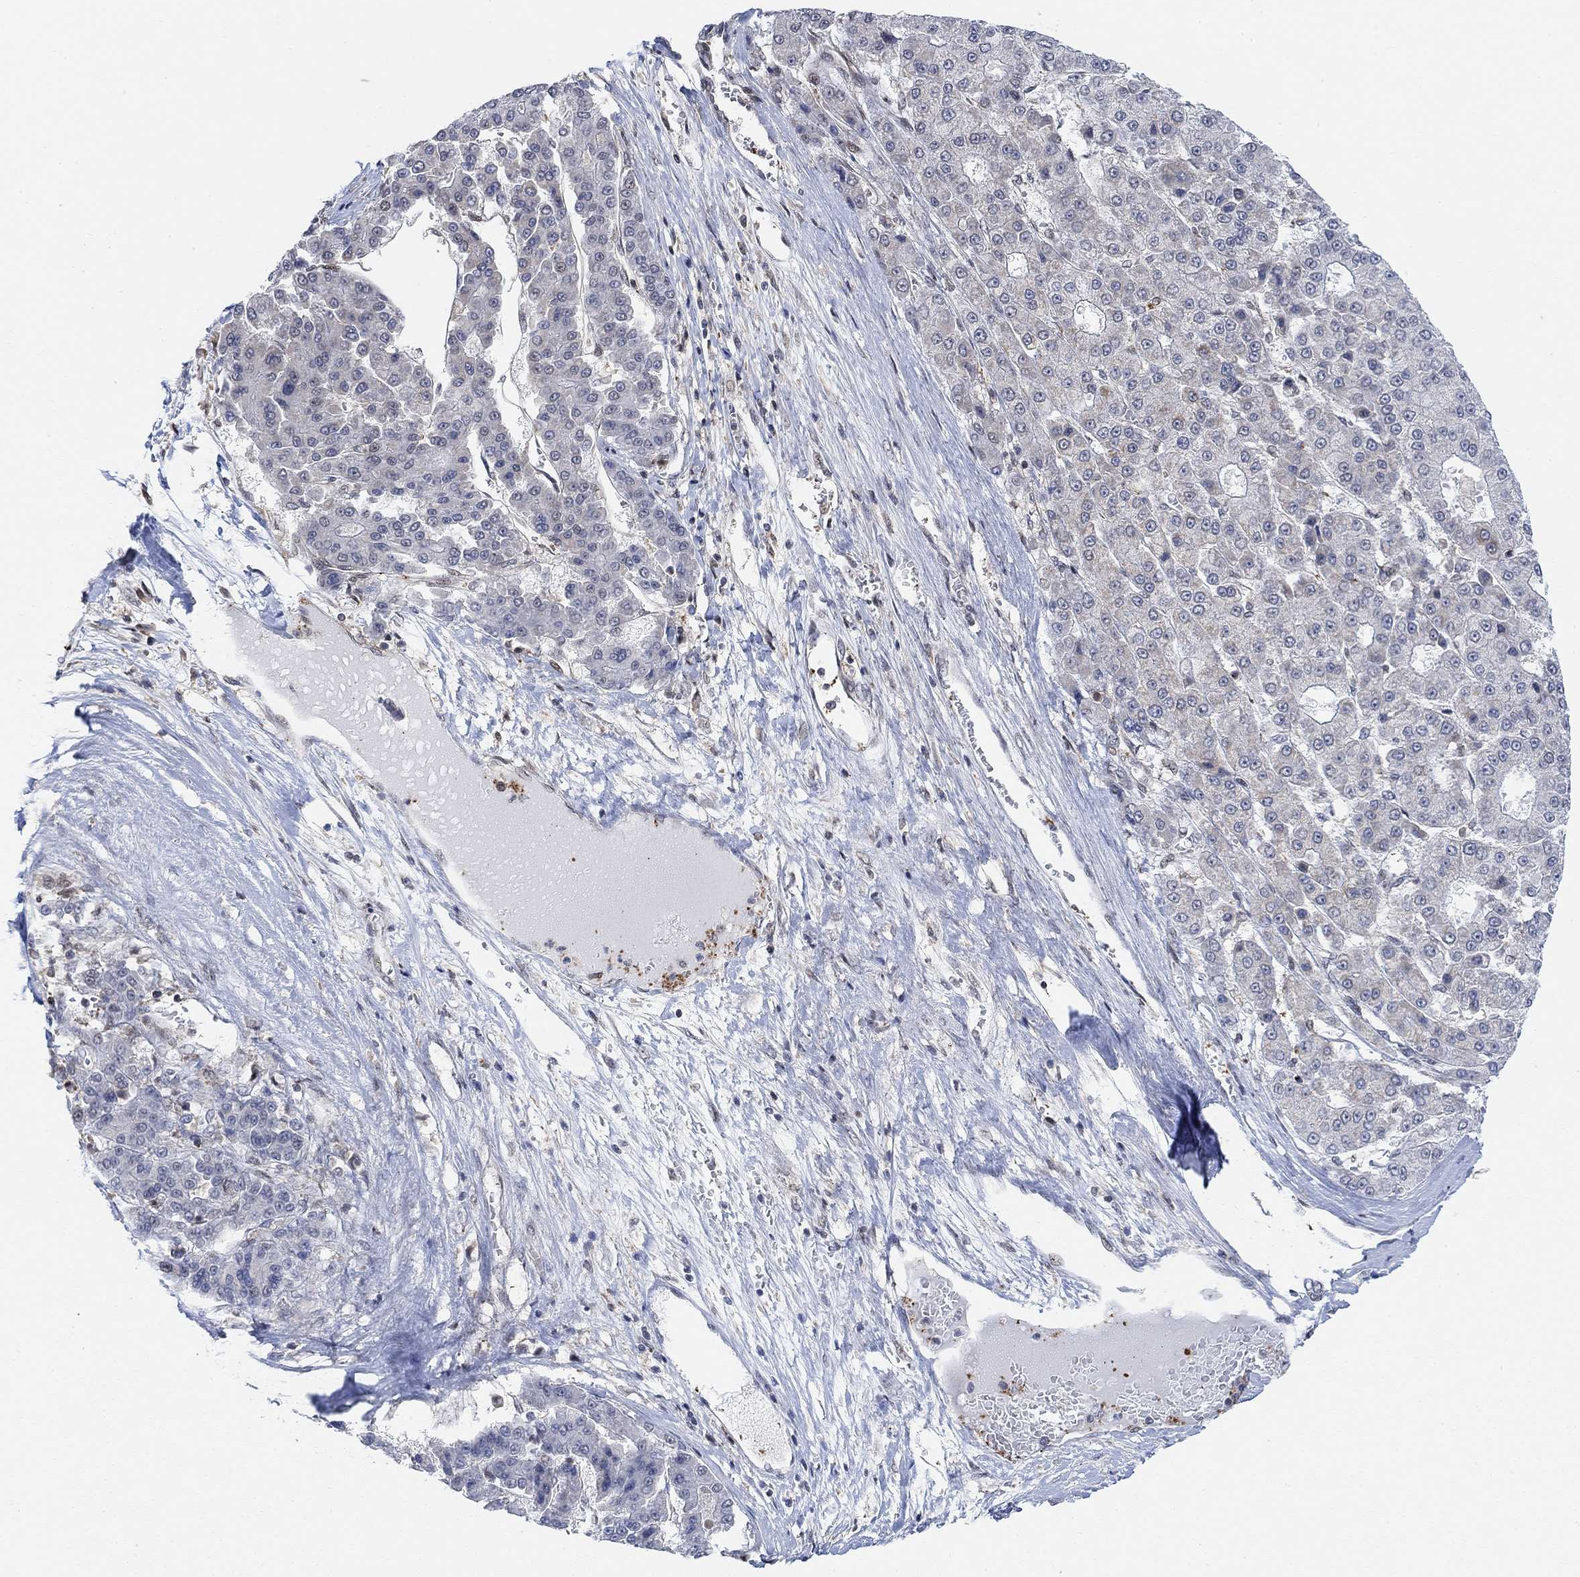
{"staining": {"intensity": "negative", "quantity": "none", "location": "none"}, "tissue": "liver cancer", "cell_type": "Tumor cells", "image_type": "cancer", "snomed": [{"axis": "morphology", "description": "Carcinoma, Hepatocellular, NOS"}, {"axis": "topography", "description": "Liver"}], "caption": "Tumor cells show no significant protein expression in liver hepatocellular carcinoma. (Stains: DAB IHC with hematoxylin counter stain, Microscopy: brightfield microscopy at high magnification).", "gene": "PWWP2B", "patient": {"sex": "male", "age": 70}}